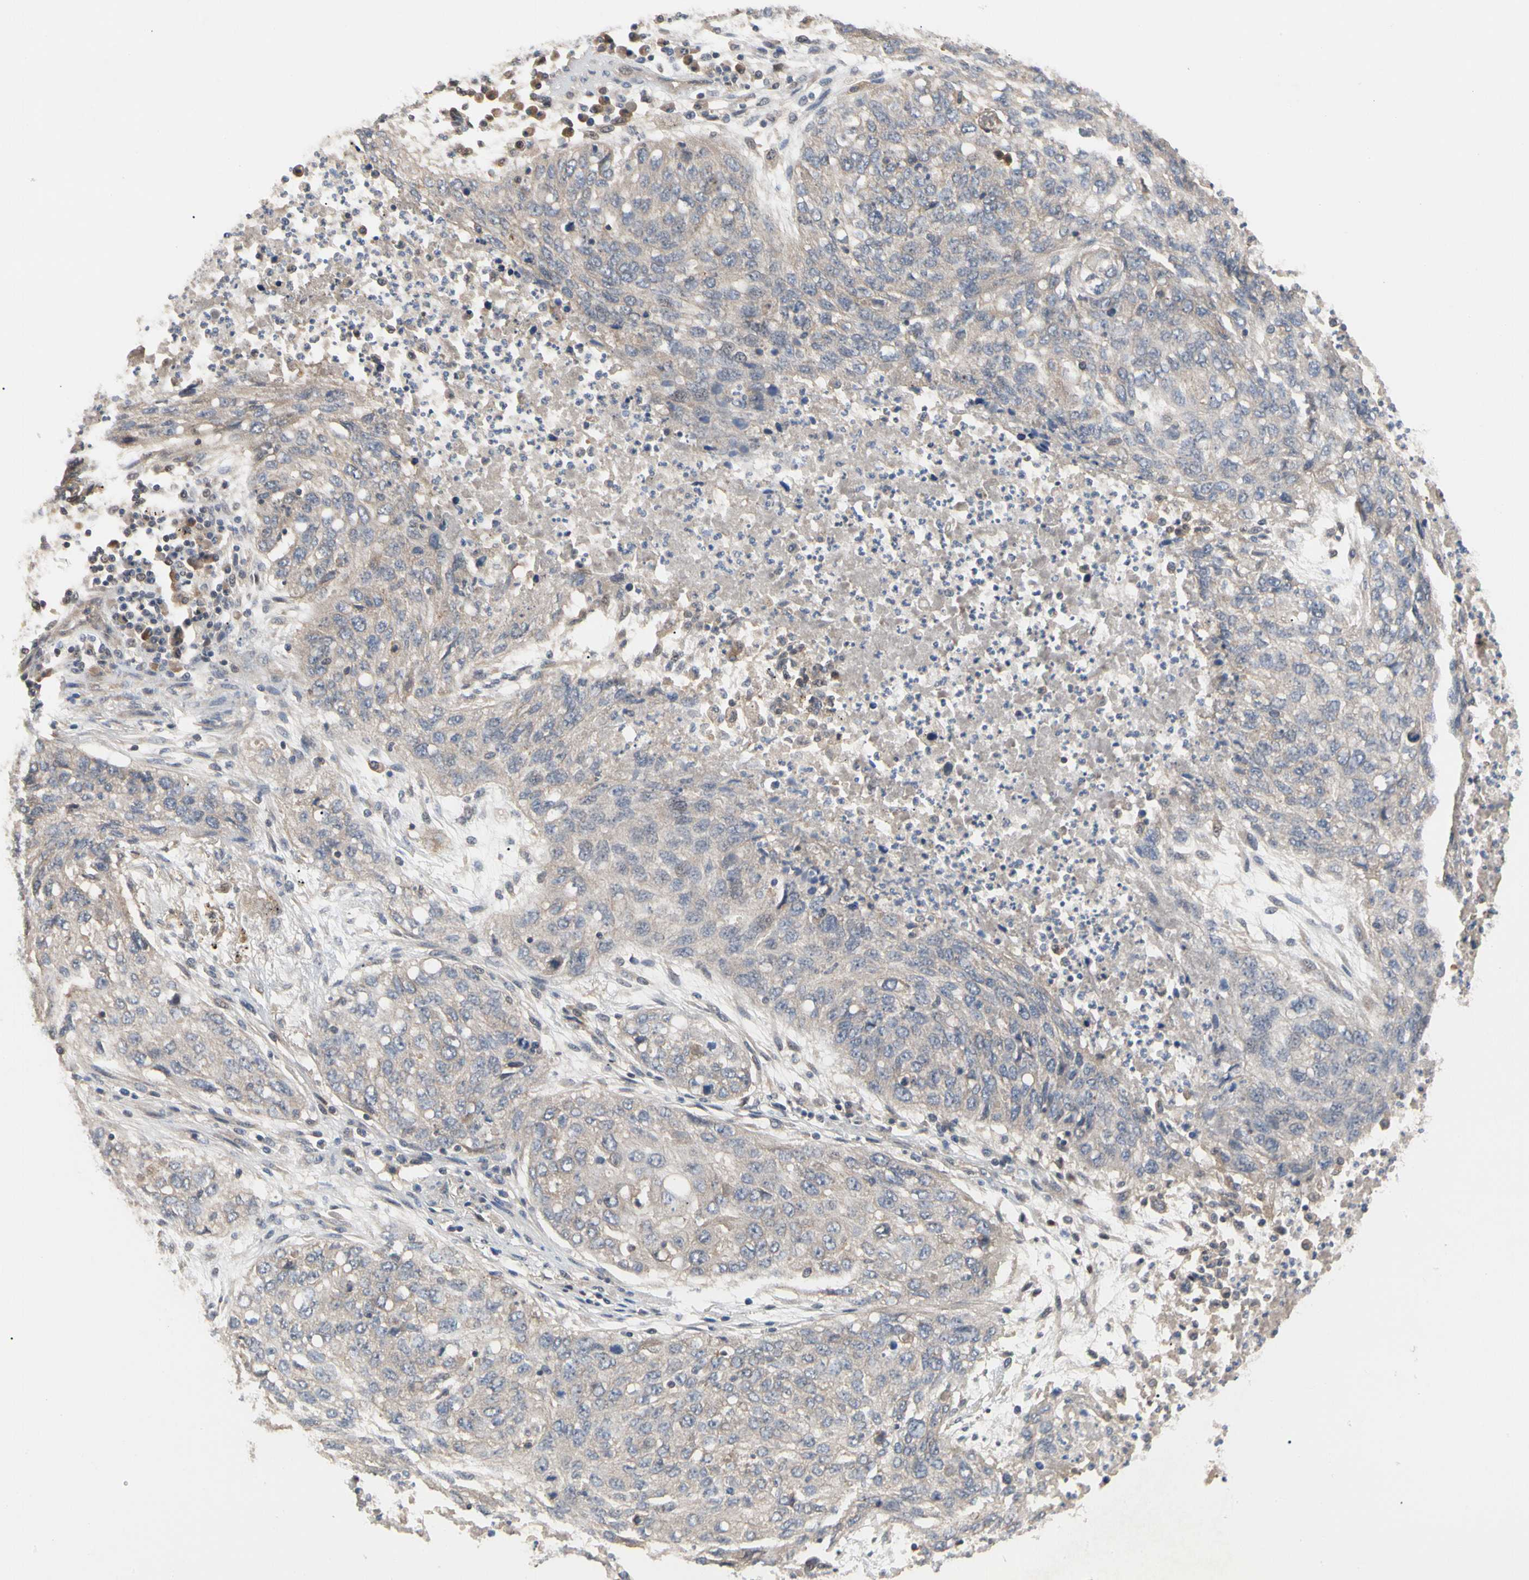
{"staining": {"intensity": "weak", "quantity": "25%-75%", "location": "cytoplasmic/membranous"}, "tissue": "lung cancer", "cell_type": "Tumor cells", "image_type": "cancer", "snomed": [{"axis": "morphology", "description": "Squamous cell carcinoma, NOS"}, {"axis": "topography", "description": "Lung"}], "caption": "An immunohistochemistry (IHC) photomicrograph of tumor tissue is shown. Protein staining in brown highlights weak cytoplasmic/membranous positivity in lung squamous cell carcinoma within tumor cells.", "gene": "DPP8", "patient": {"sex": "female", "age": 63}}